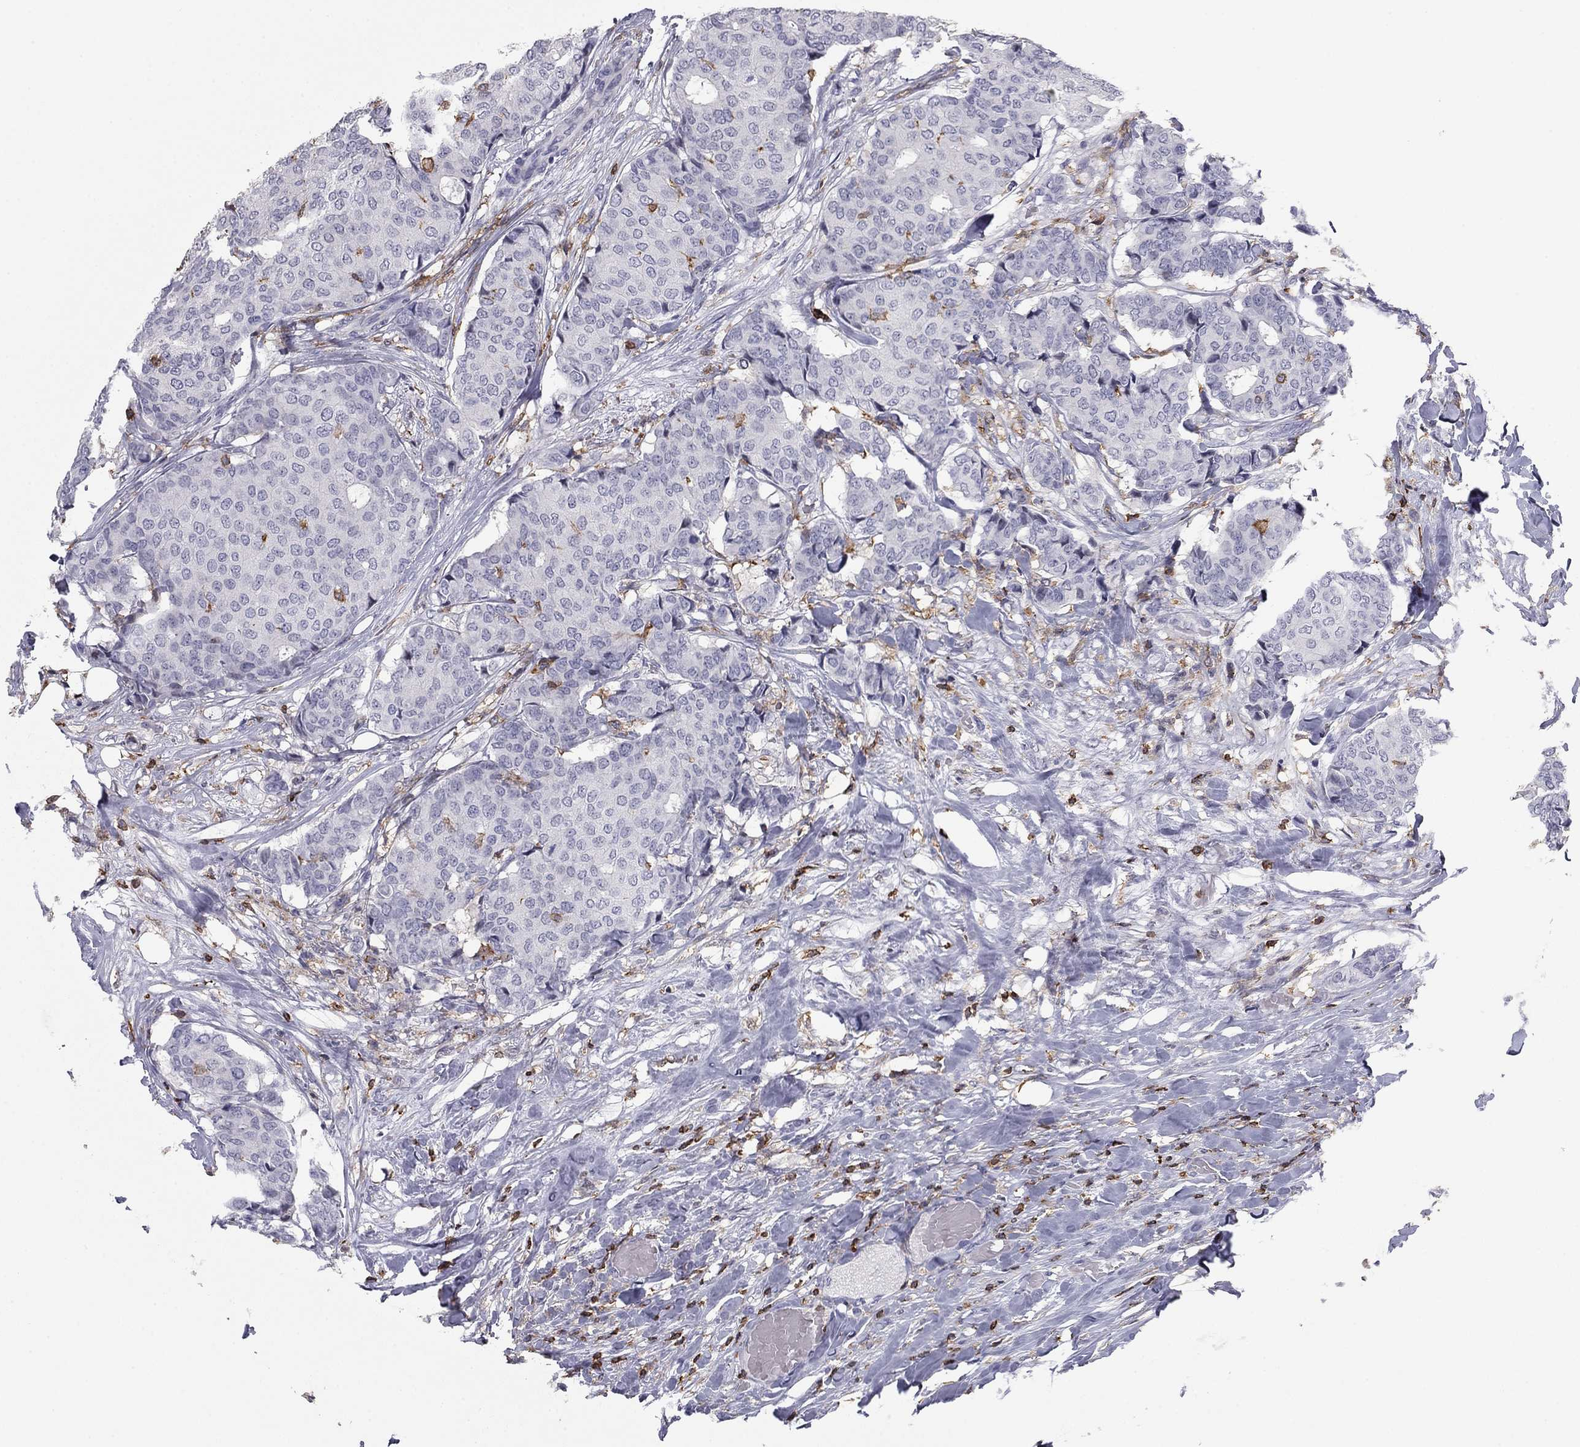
{"staining": {"intensity": "negative", "quantity": "none", "location": "none"}, "tissue": "breast cancer", "cell_type": "Tumor cells", "image_type": "cancer", "snomed": [{"axis": "morphology", "description": "Duct carcinoma"}, {"axis": "topography", "description": "Breast"}], "caption": "The image displays no staining of tumor cells in breast cancer (infiltrating ductal carcinoma). (Immunohistochemistry, brightfield microscopy, high magnification).", "gene": "ARHGAP27", "patient": {"sex": "female", "age": 75}}